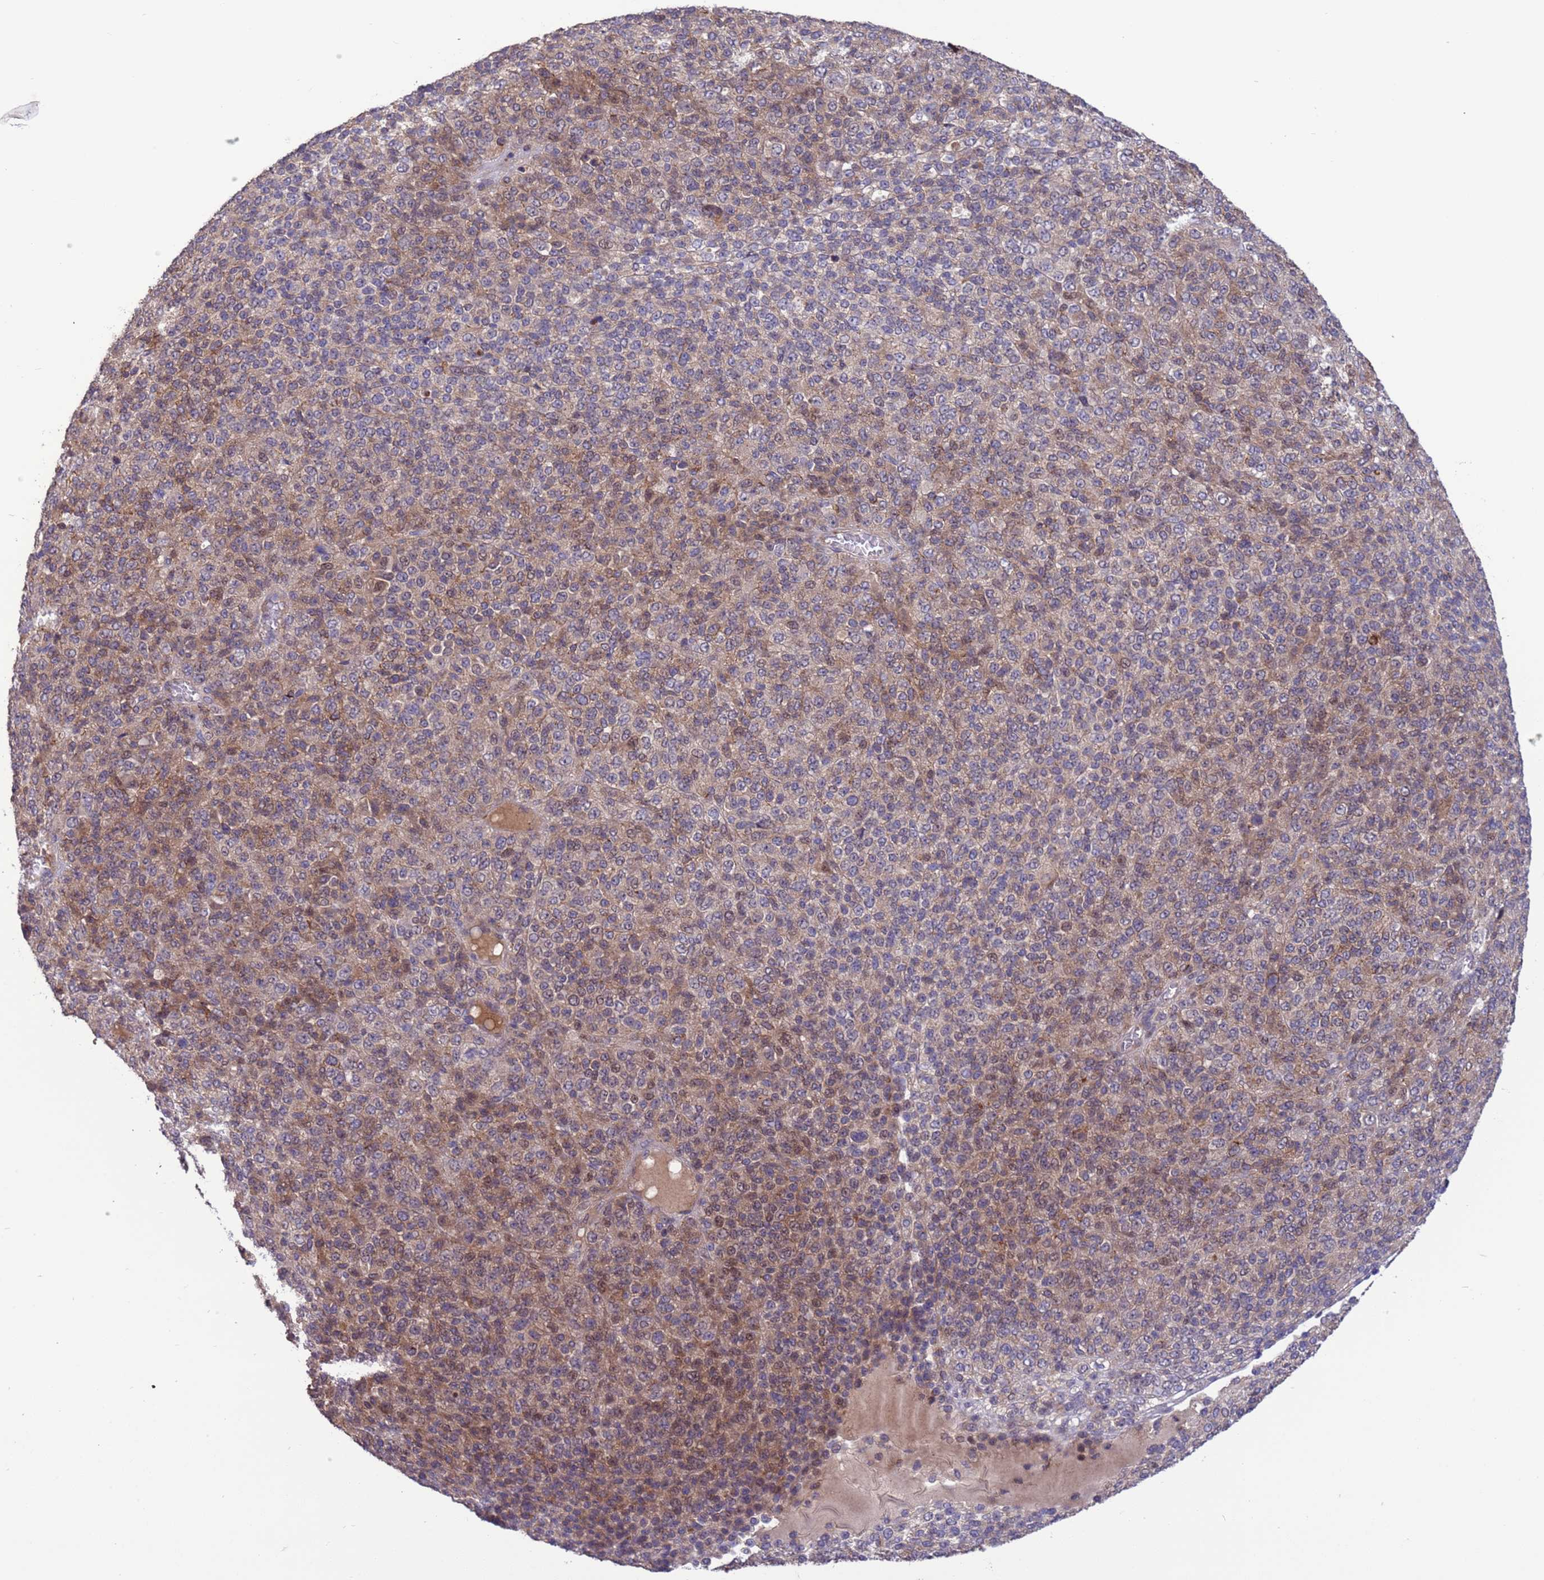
{"staining": {"intensity": "moderate", "quantity": "25%-75%", "location": "cytoplasmic/membranous,nuclear"}, "tissue": "melanoma", "cell_type": "Tumor cells", "image_type": "cancer", "snomed": [{"axis": "morphology", "description": "Malignant melanoma, Metastatic site"}, {"axis": "topography", "description": "Brain"}], "caption": "Melanoma tissue reveals moderate cytoplasmic/membranous and nuclear positivity in approximately 25%-75% of tumor cells, visualized by immunohistochemistry. (Brightfield microscopy of DAB IHC at high magnification).", "gene": "GJA10", "patient": {"sex": "female", "age": 56}}